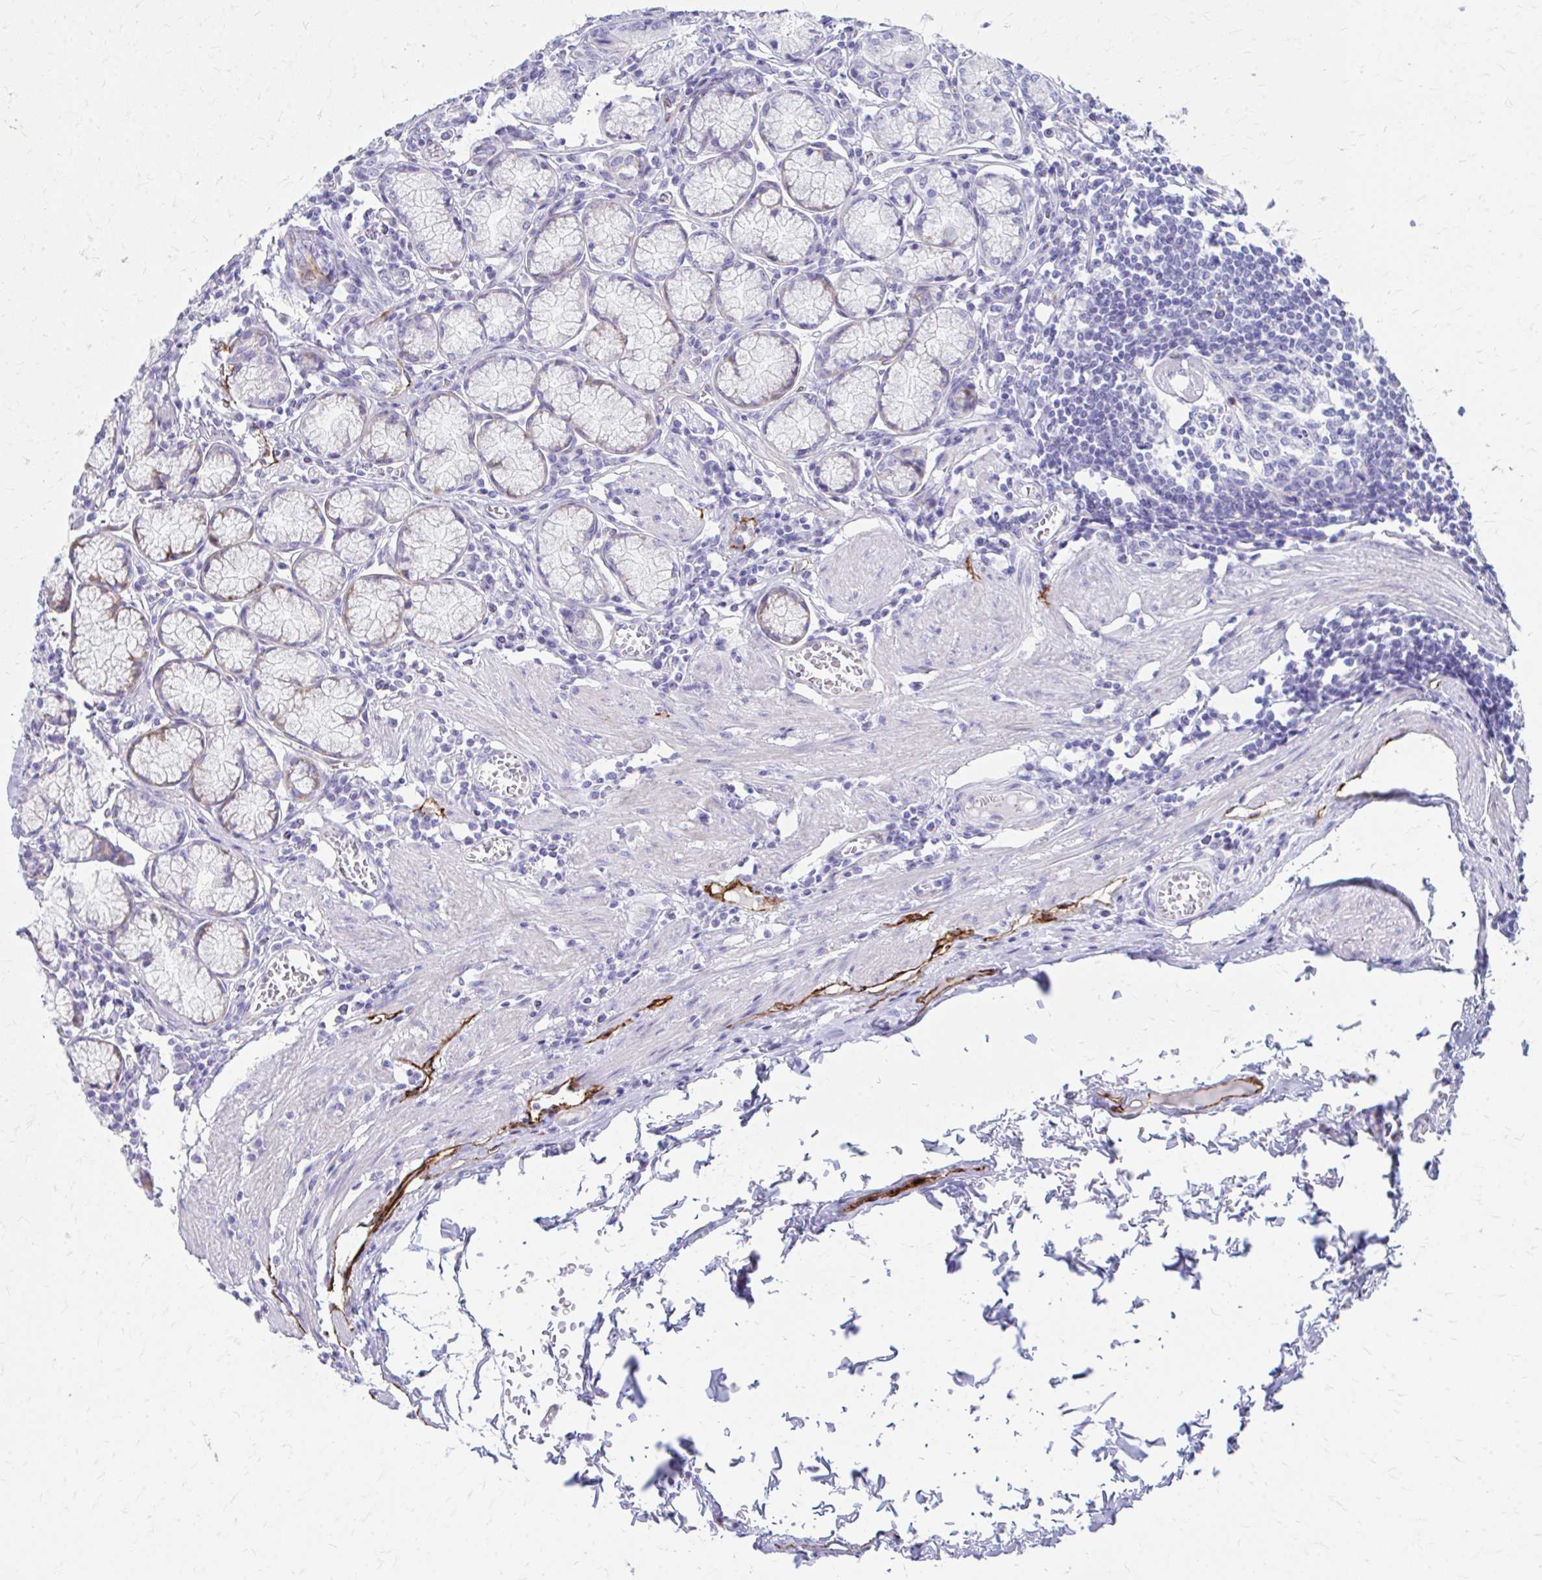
{"staining": {"intensity": "weak", "quantity": "<25%", "location": "cytoplasmic/membranous"}, "tissue": "stomach", "cell_type": "Glandular cells", "image_type": "normal", "snomed": [{"axis": "morphology", "description": "Normal tissue, NOS"}, {"axis": "topography", "description": "Stomach"}], "caption": "Immunohistochemistry image of unremarkable stomach: human stomach stained with DAB exhibits no significant protein expression in glandular cells. (Immunohistochemistry, brightfield microscopy, high magnification).", "gene": "ENSG00000285953", "patient": {"sex": "male", "age": 55}}